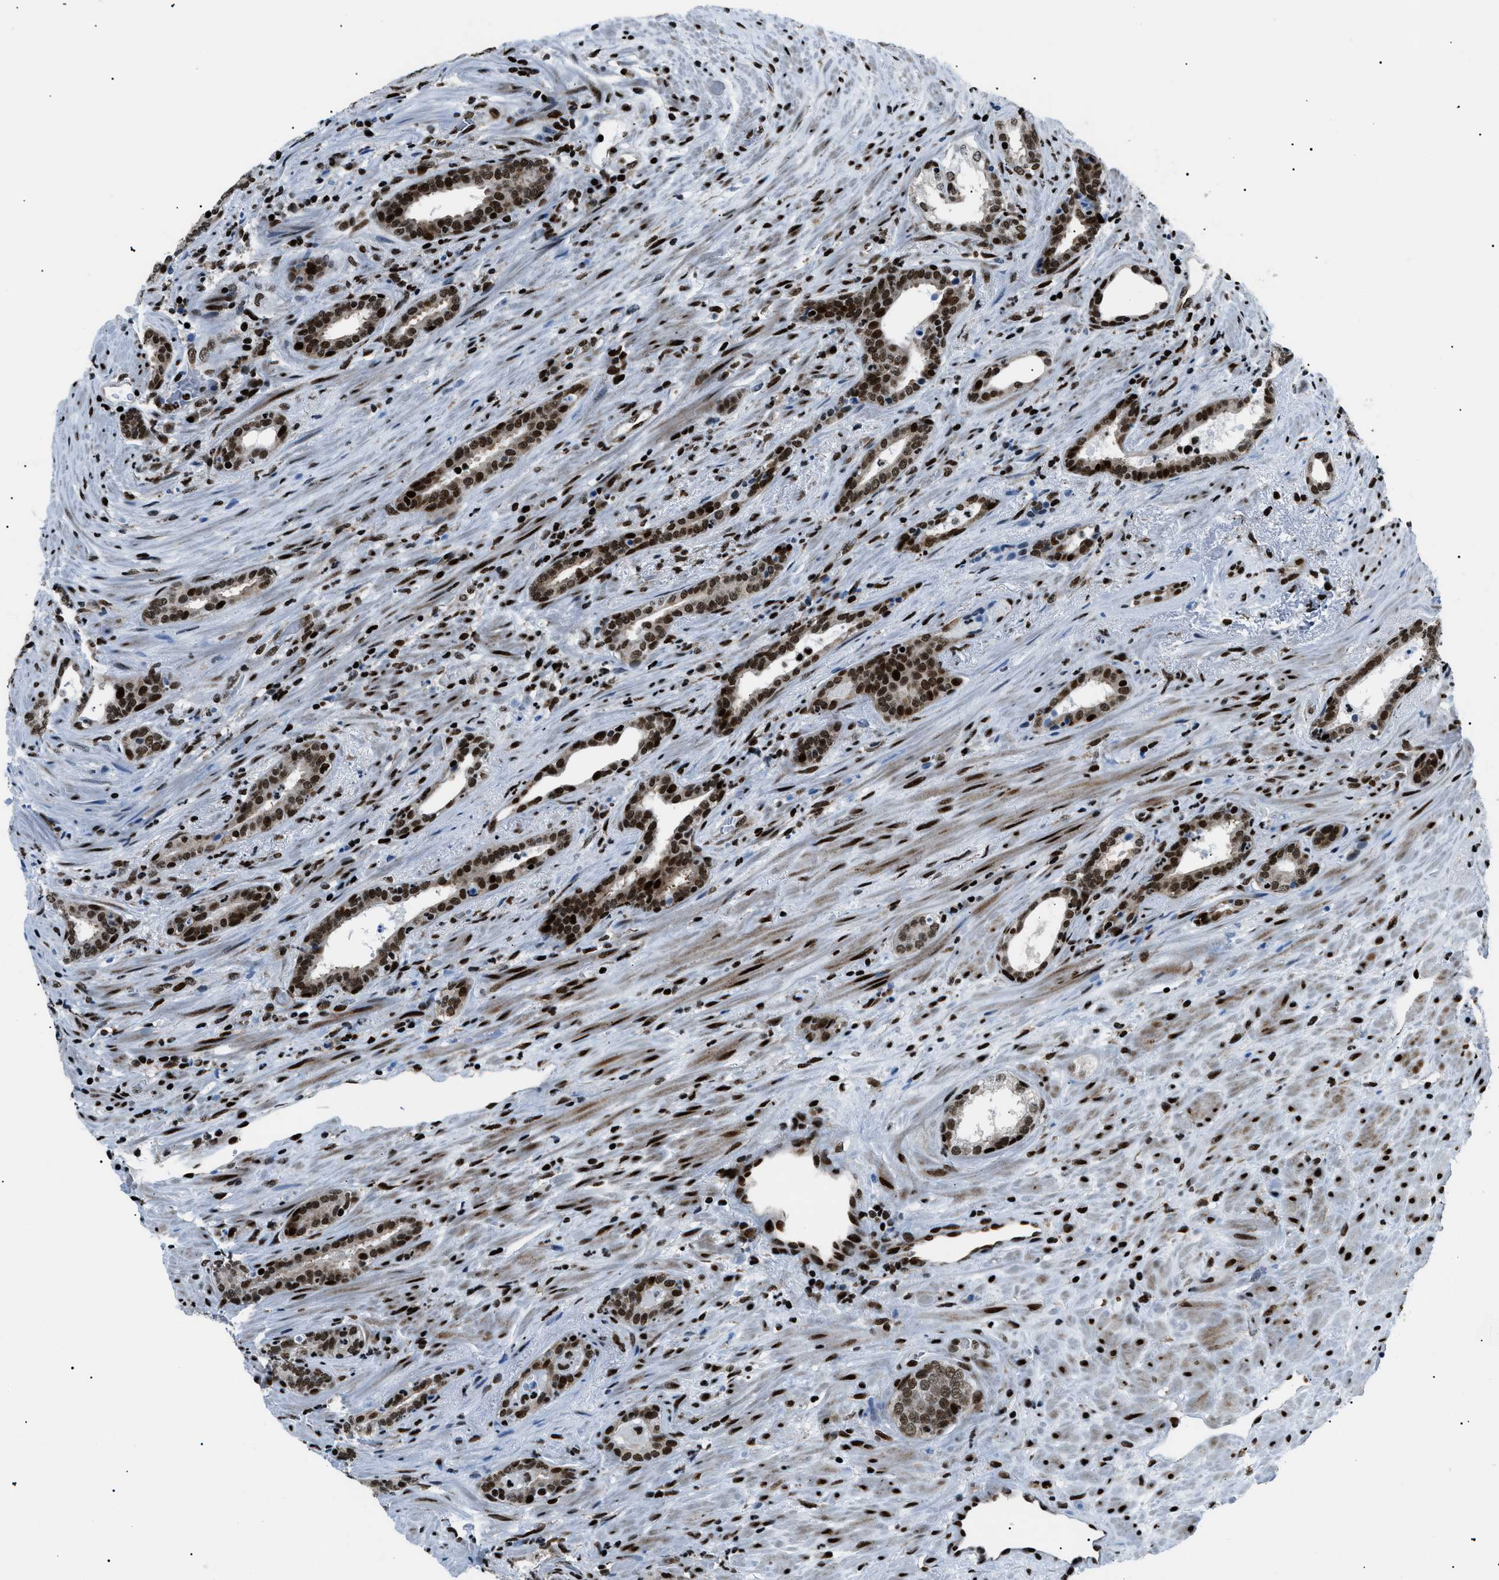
{"staining": {"intensity": "strong", "quantity": ">75%", "location": "nuclear"}, "tissue": "prostate cancer", "cell_type": "Tumor cells", "image_type": "cancer", "snomed": [{"axis": "morphology", "description": "Adenocarcinoma, High grade"}, {"axis": "topography", "description": "Prostate"}], "caption": "About >75% of tumor cells in adenocarcinoma (high-grade) (prostate) show strong nuclear protein expression as visualized by brown immunohistochemical staining.", "gene": "HNRNPK", "patient": {"sex": "male", "age": 71}}